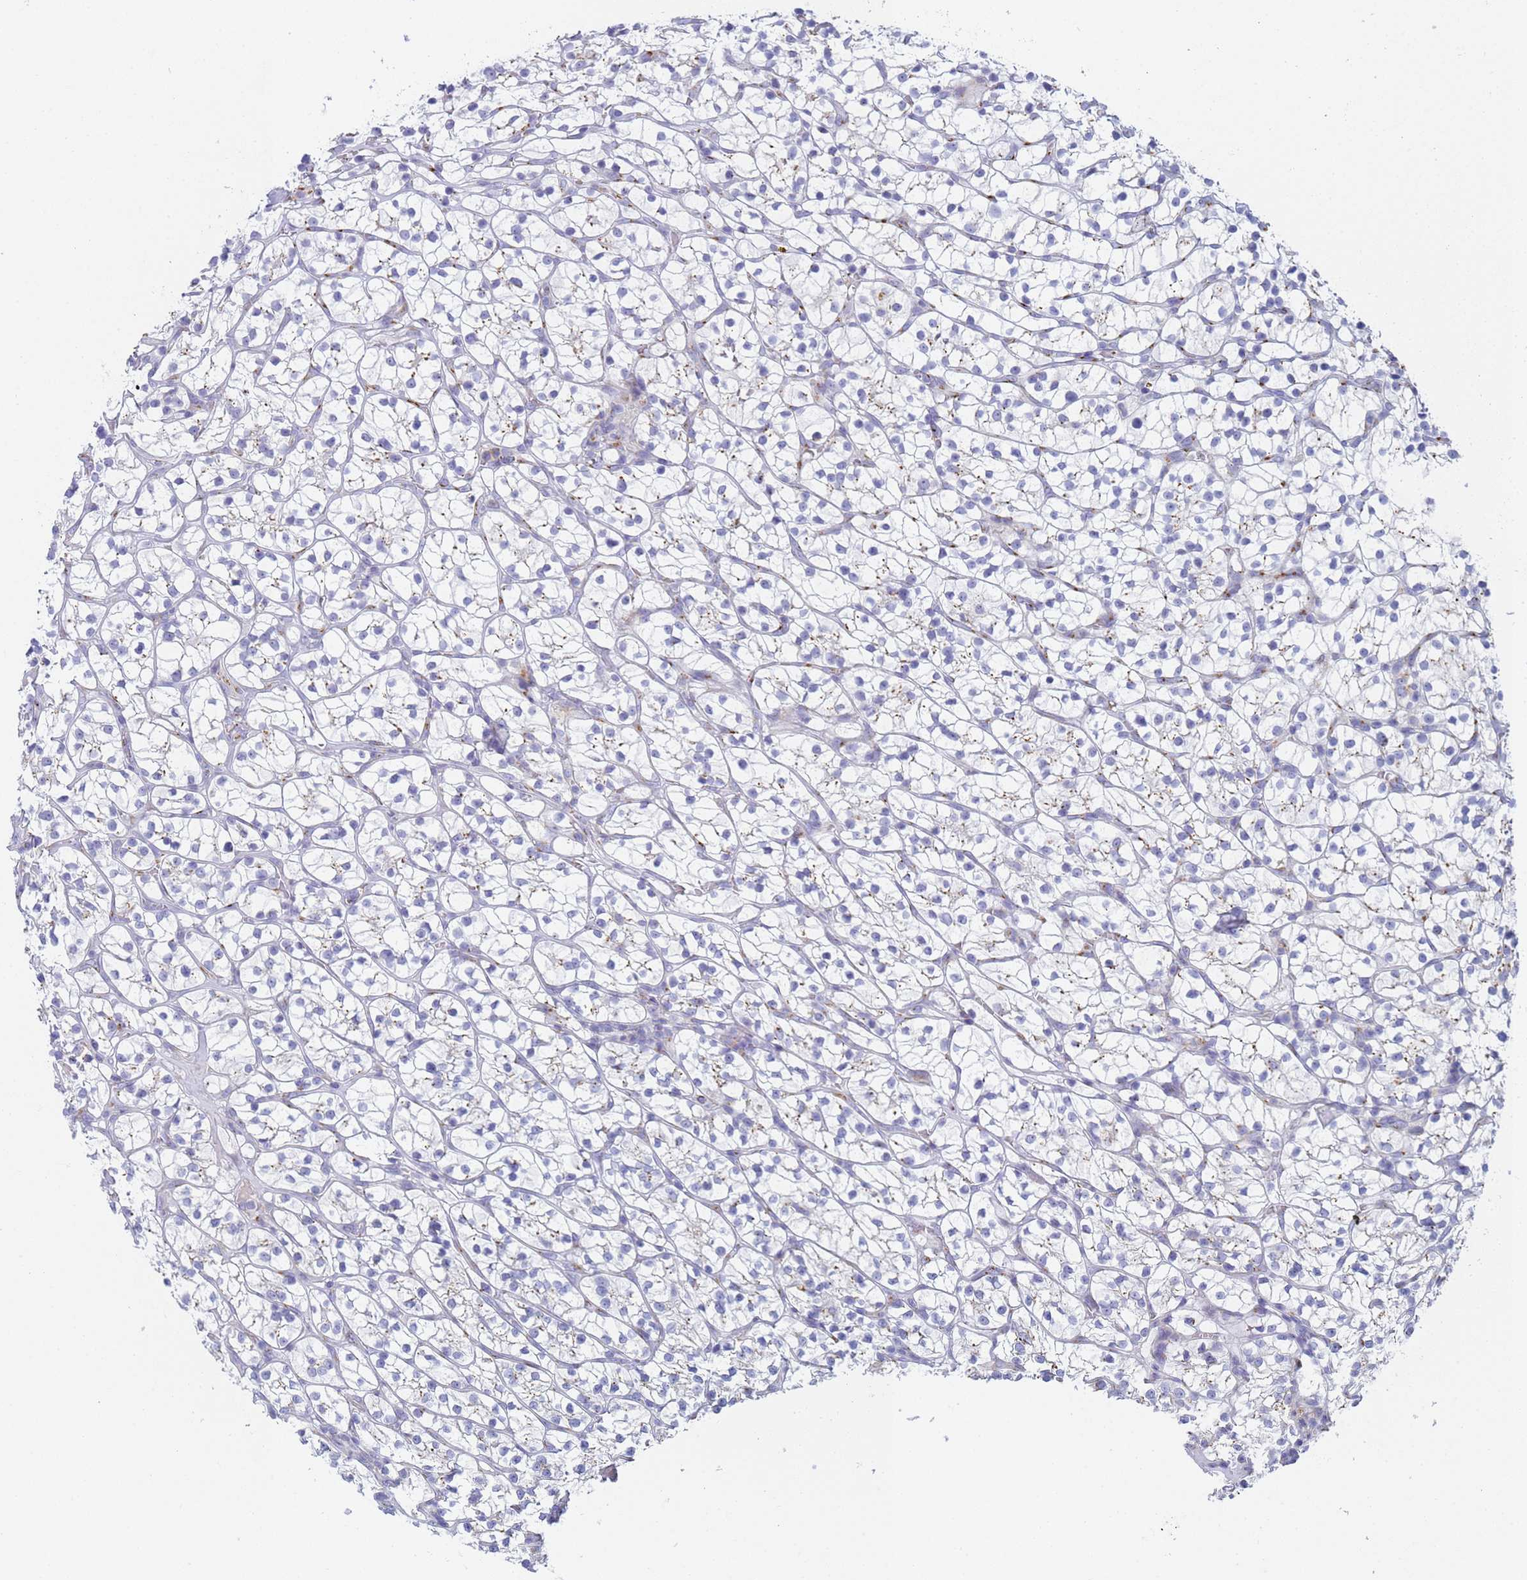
{"staining": {"intensity": "negative", "quantity": "none", "location": "none"}, "tissue": "renal cancer", "cell_type": "Tumor cells", "image_type": "cancer", "snomed": [{"axis": "morphology", "description": "Adenocarcinoma, NOS"}, {"axis": "topography", "description": "Kidney"}], "caption": "Immunohistochemistry (IHC) photomicrograph of neoplastic tissue: human adenocarcinoma (renal) stained with DAB (3,3'-diaminobenzidine) demonstrates no significant protein expression in tumor cells.", "gene": "CR1", "patient": {"sex": "female", "age": 64}}